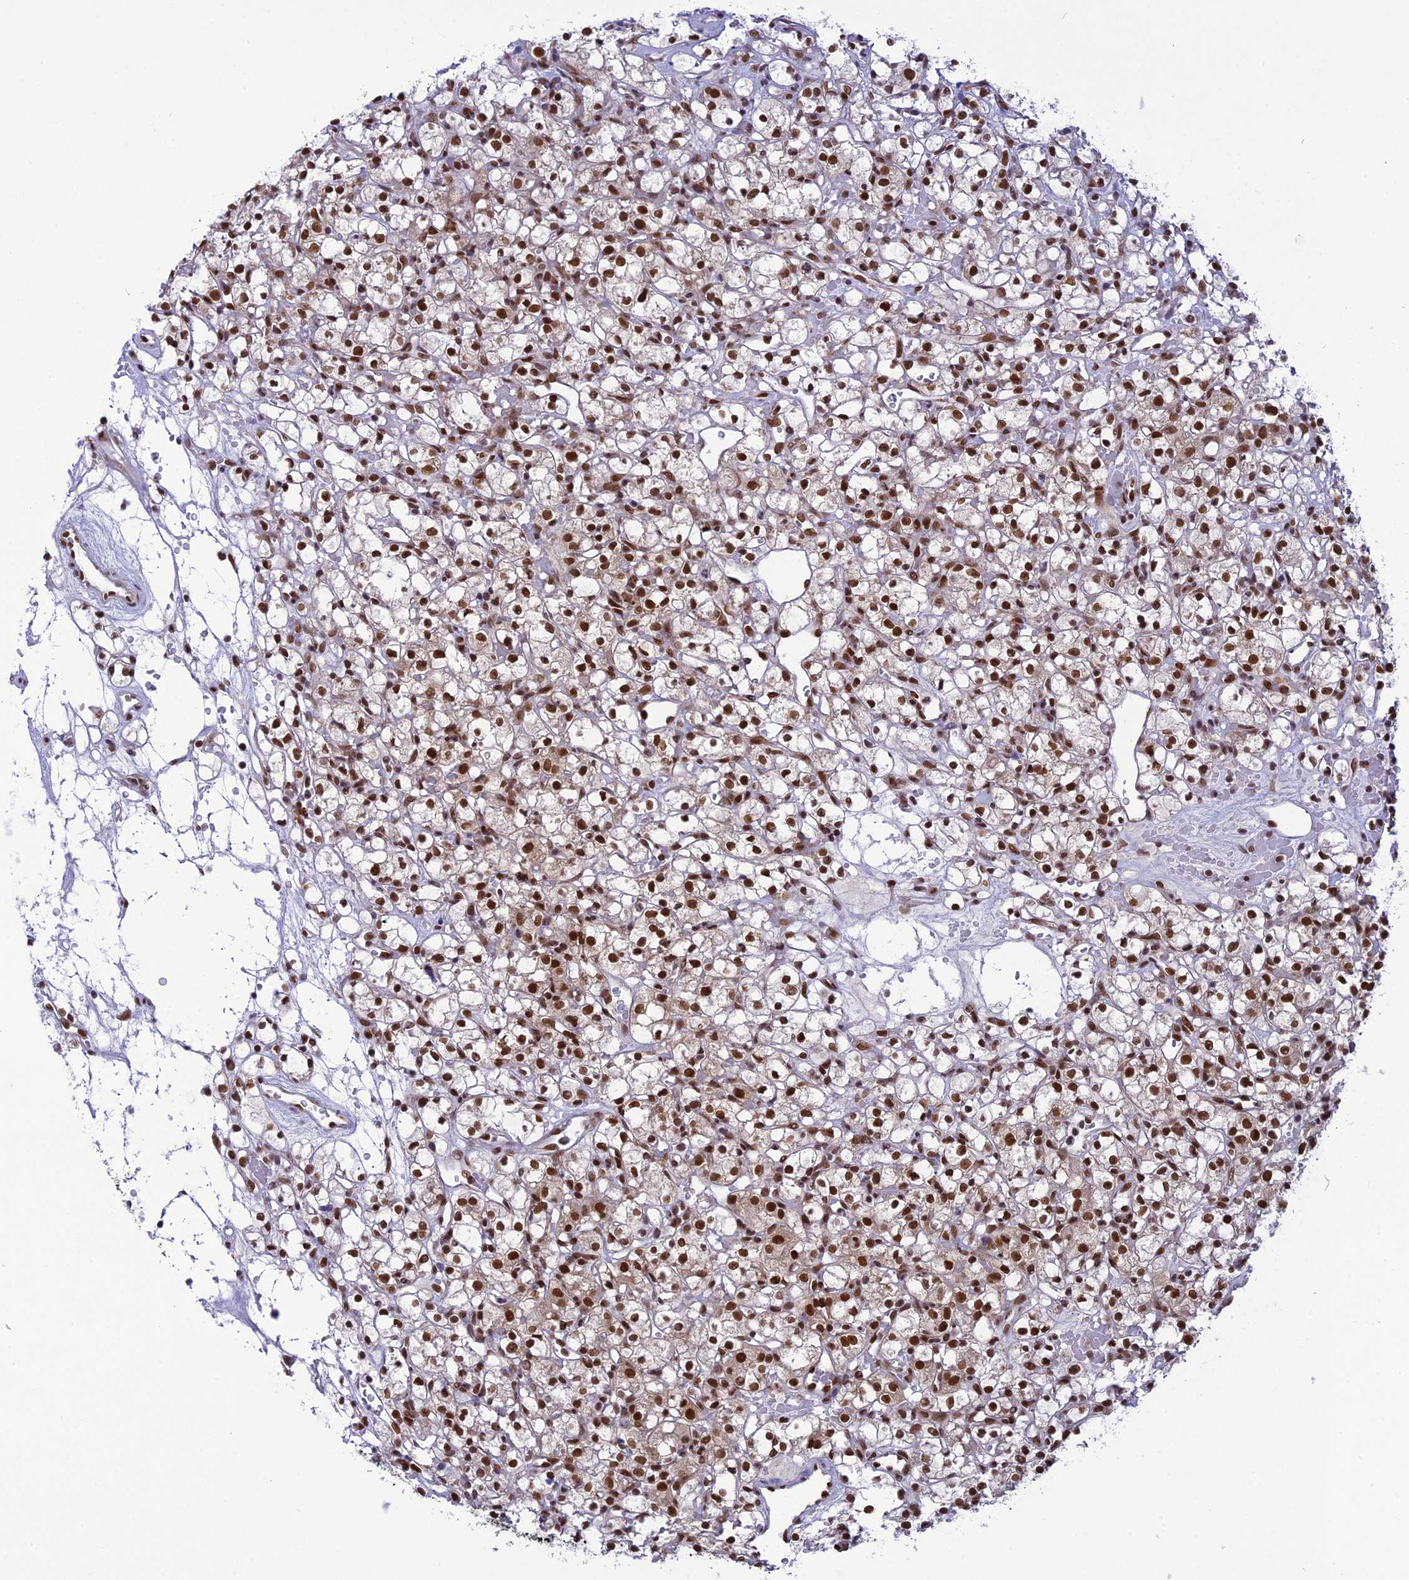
{"staining": {"intensity": "strong", "quantity": ">75%", "location": "nuclear"}, "tissue": "renal cancer", "cell_type": "Tumor cells", "image_type": "cancer", "snomed": [{"axis": "morphology", "description": "Adenocarcinoma, NOS"}, {"axis": "topography", "description": "Kidney"}], "caption": "There is high levels of strong nuclear expression in tumor cells of renal cancer (adenocarcinoma), as demonstrated by immunohistochemical staining (brown color).", "gene": "DDX1", "patient": {"sex": "female", "age": 59}}